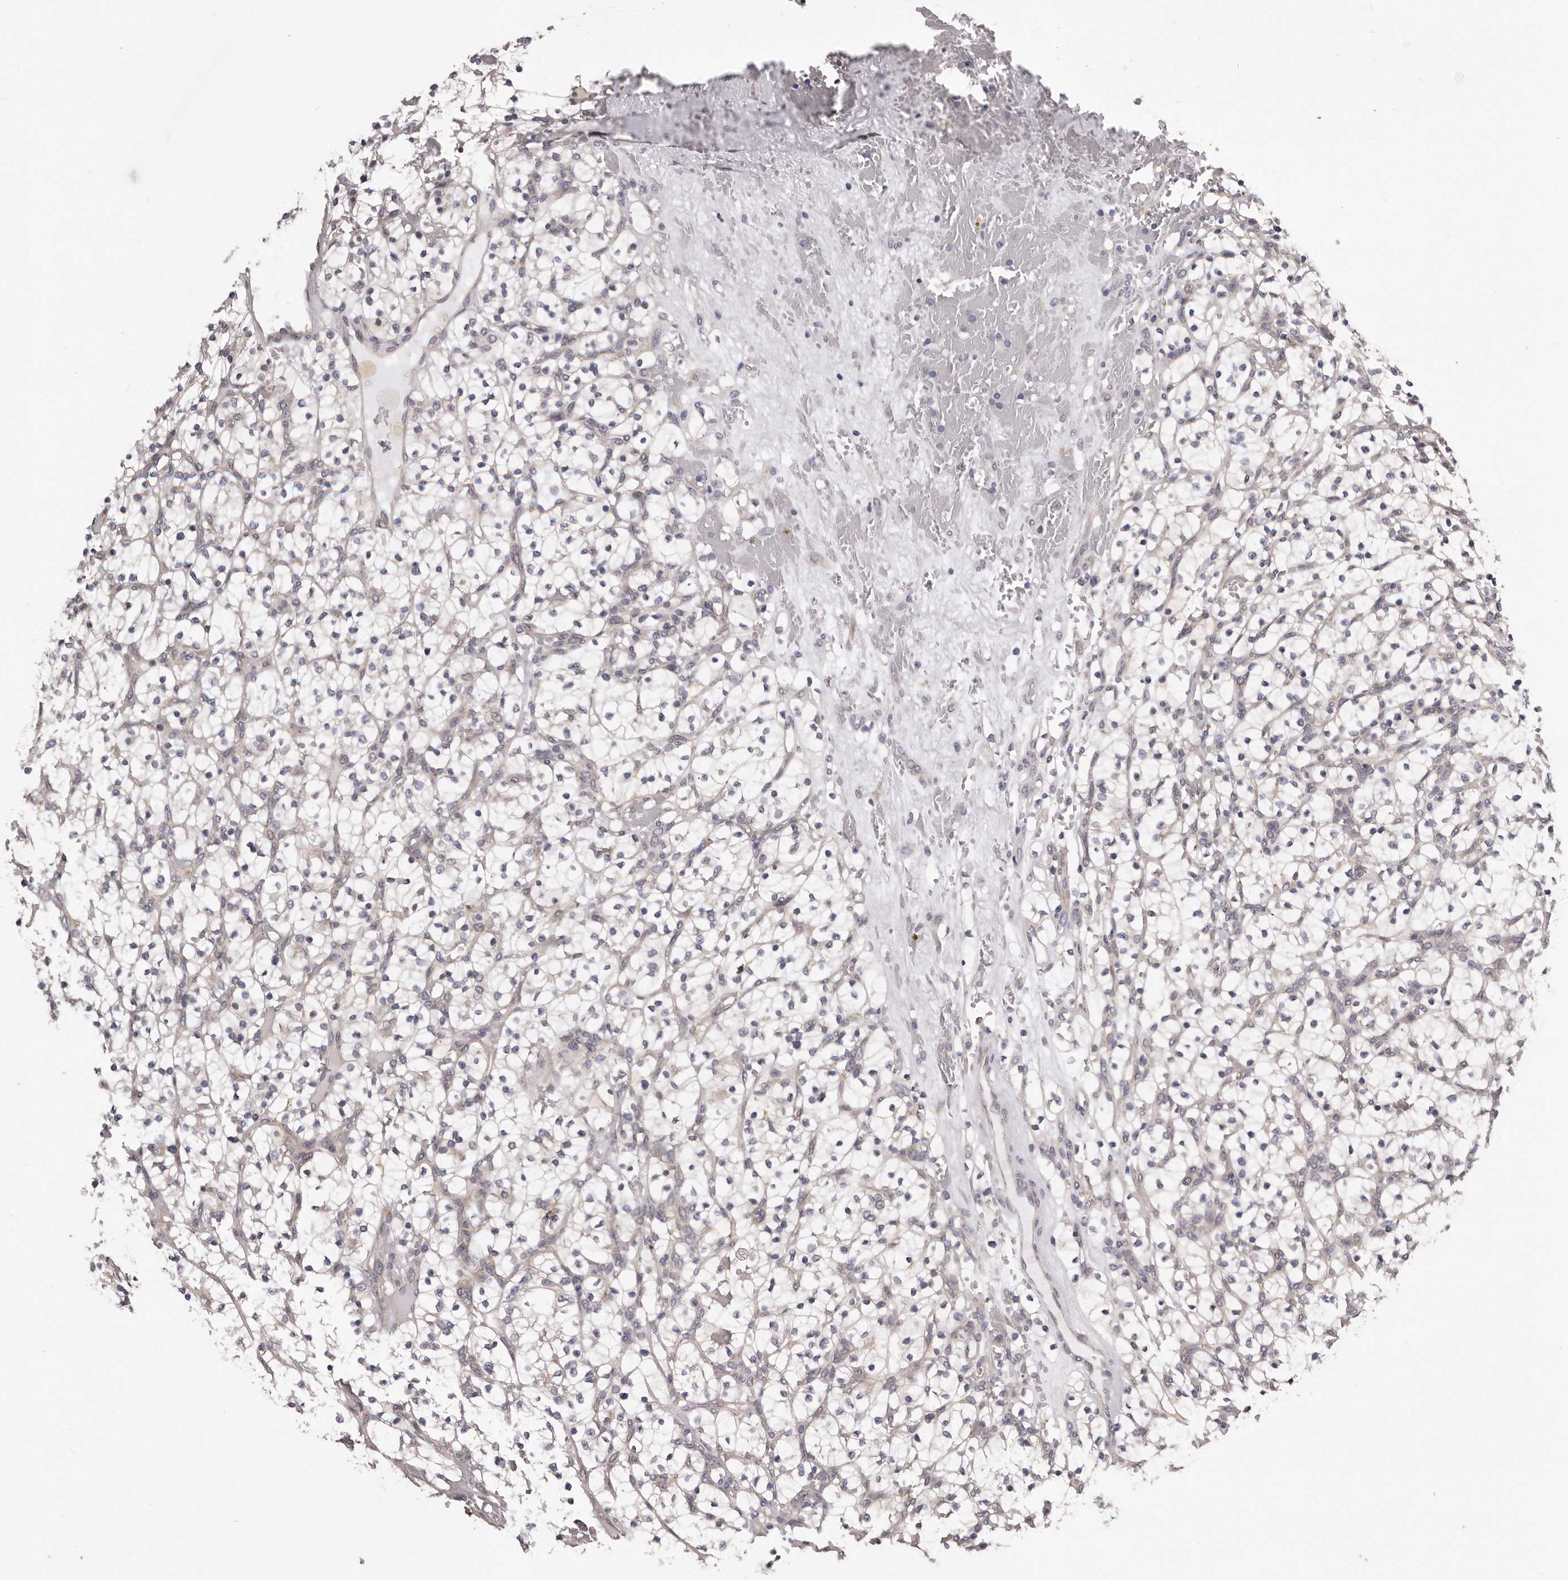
{"staining": {"intensity": "negative", "quantity": "none", "location": "none"}, "tissue": "renal cancer", "cell_type": "Tumor cells", "image_type": "cancer", "snomed": [{"axis": "morphology", "description": "Adenocarcinoma, NOS"}, {"axis": "topography", "description": "Kidney"}], "caption": "Immunohistochemical staining of human renal adenocarcinoma exhibits no significant staining in tumor cells.", "gene": "ARMCX1", "patient": {"sex": "female", "age": 57}}